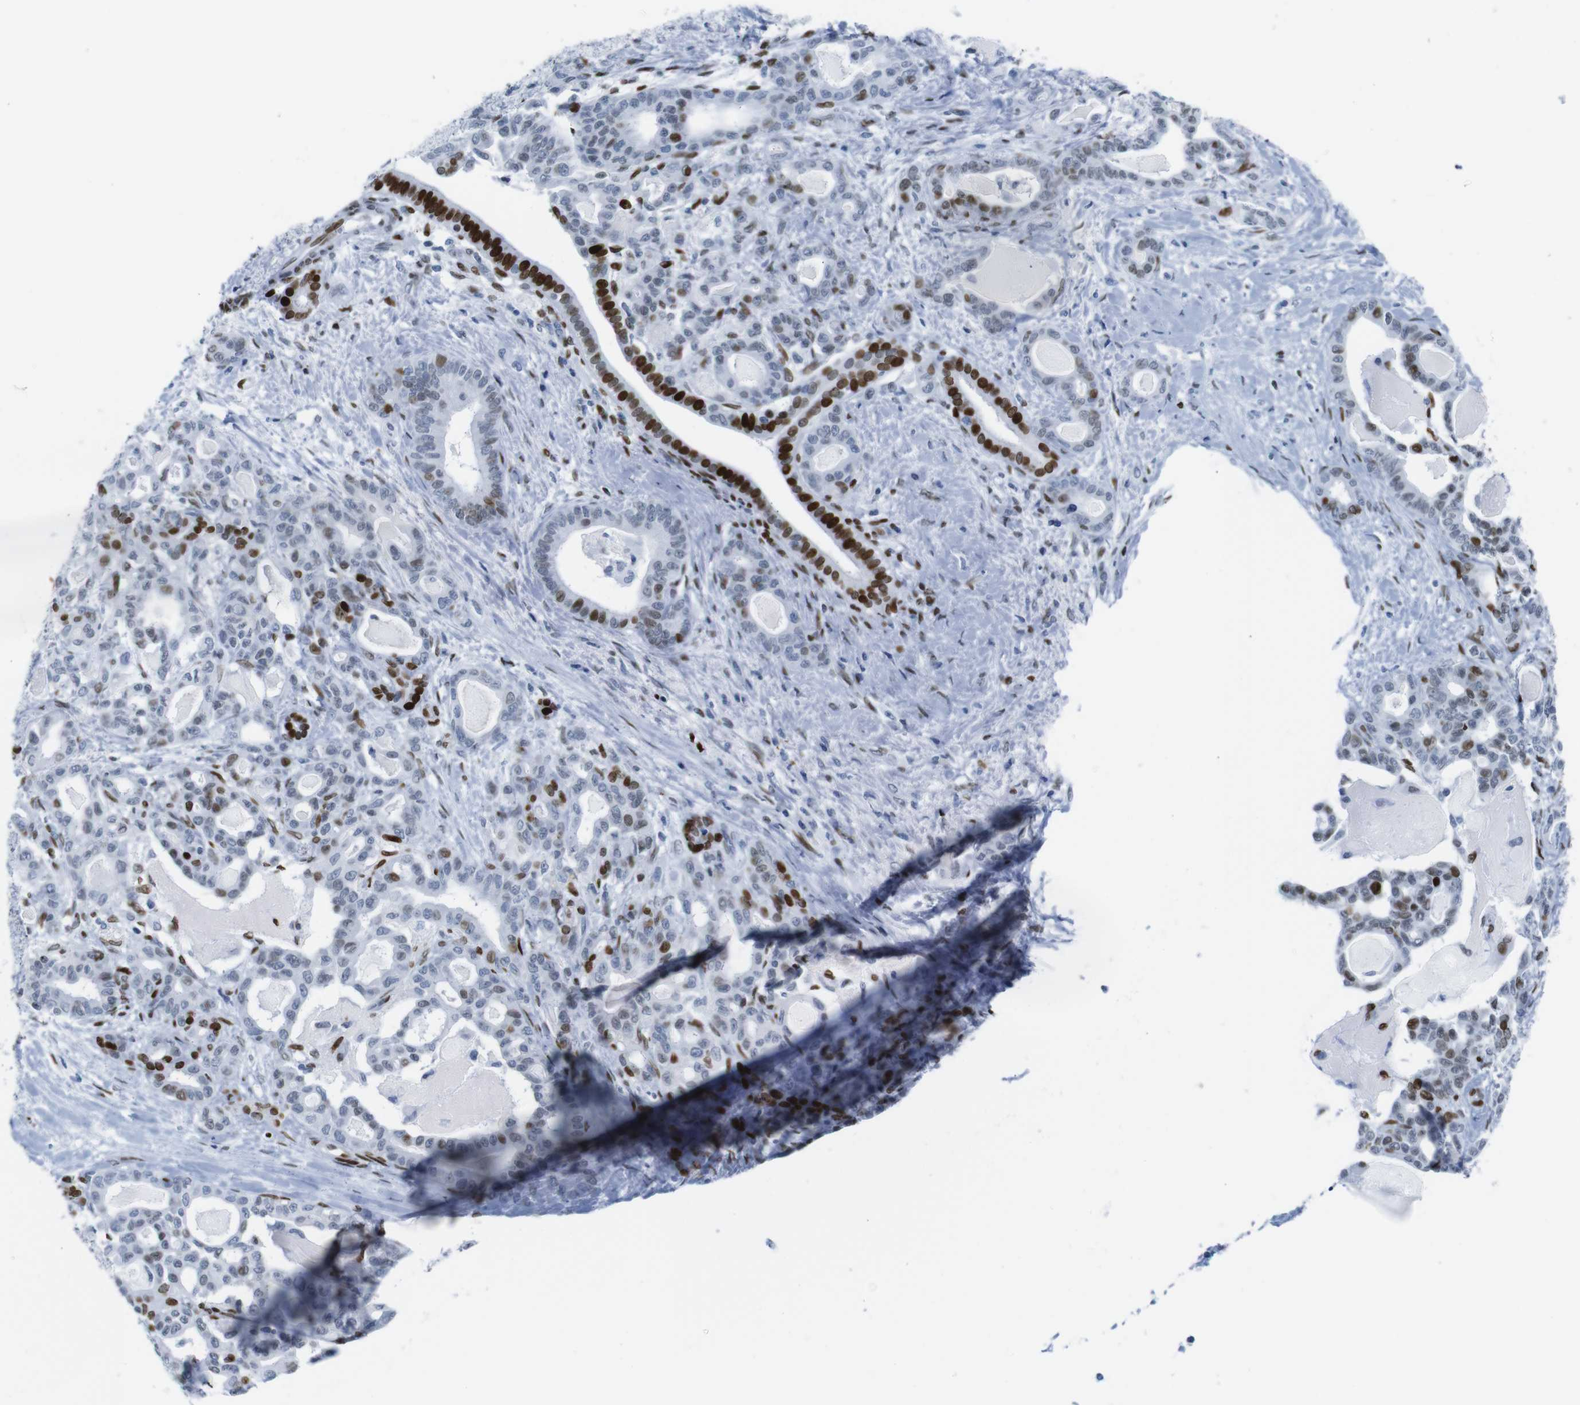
{"staining": {"intensity": "strong", "quantity": "25%-75%", "location": "nuclear"}, "tissue": "pancreatic cancer", "cell_type": "Tumor cells", "image_type": "cancer", "snomed": [{"axis": "morphology", "description": "Adenocarcinoma, NOS"}, {"axis": "topography", "description": "Pancreas"}], "caption": "Immunohistochemical staining of human pancreatic cancer exhibits high levels of strong nuclear expression in approximately 25%-75% of tumor cells.", "gene": "NPIPB15", "patient": {"sex": "male", "age": 63}}